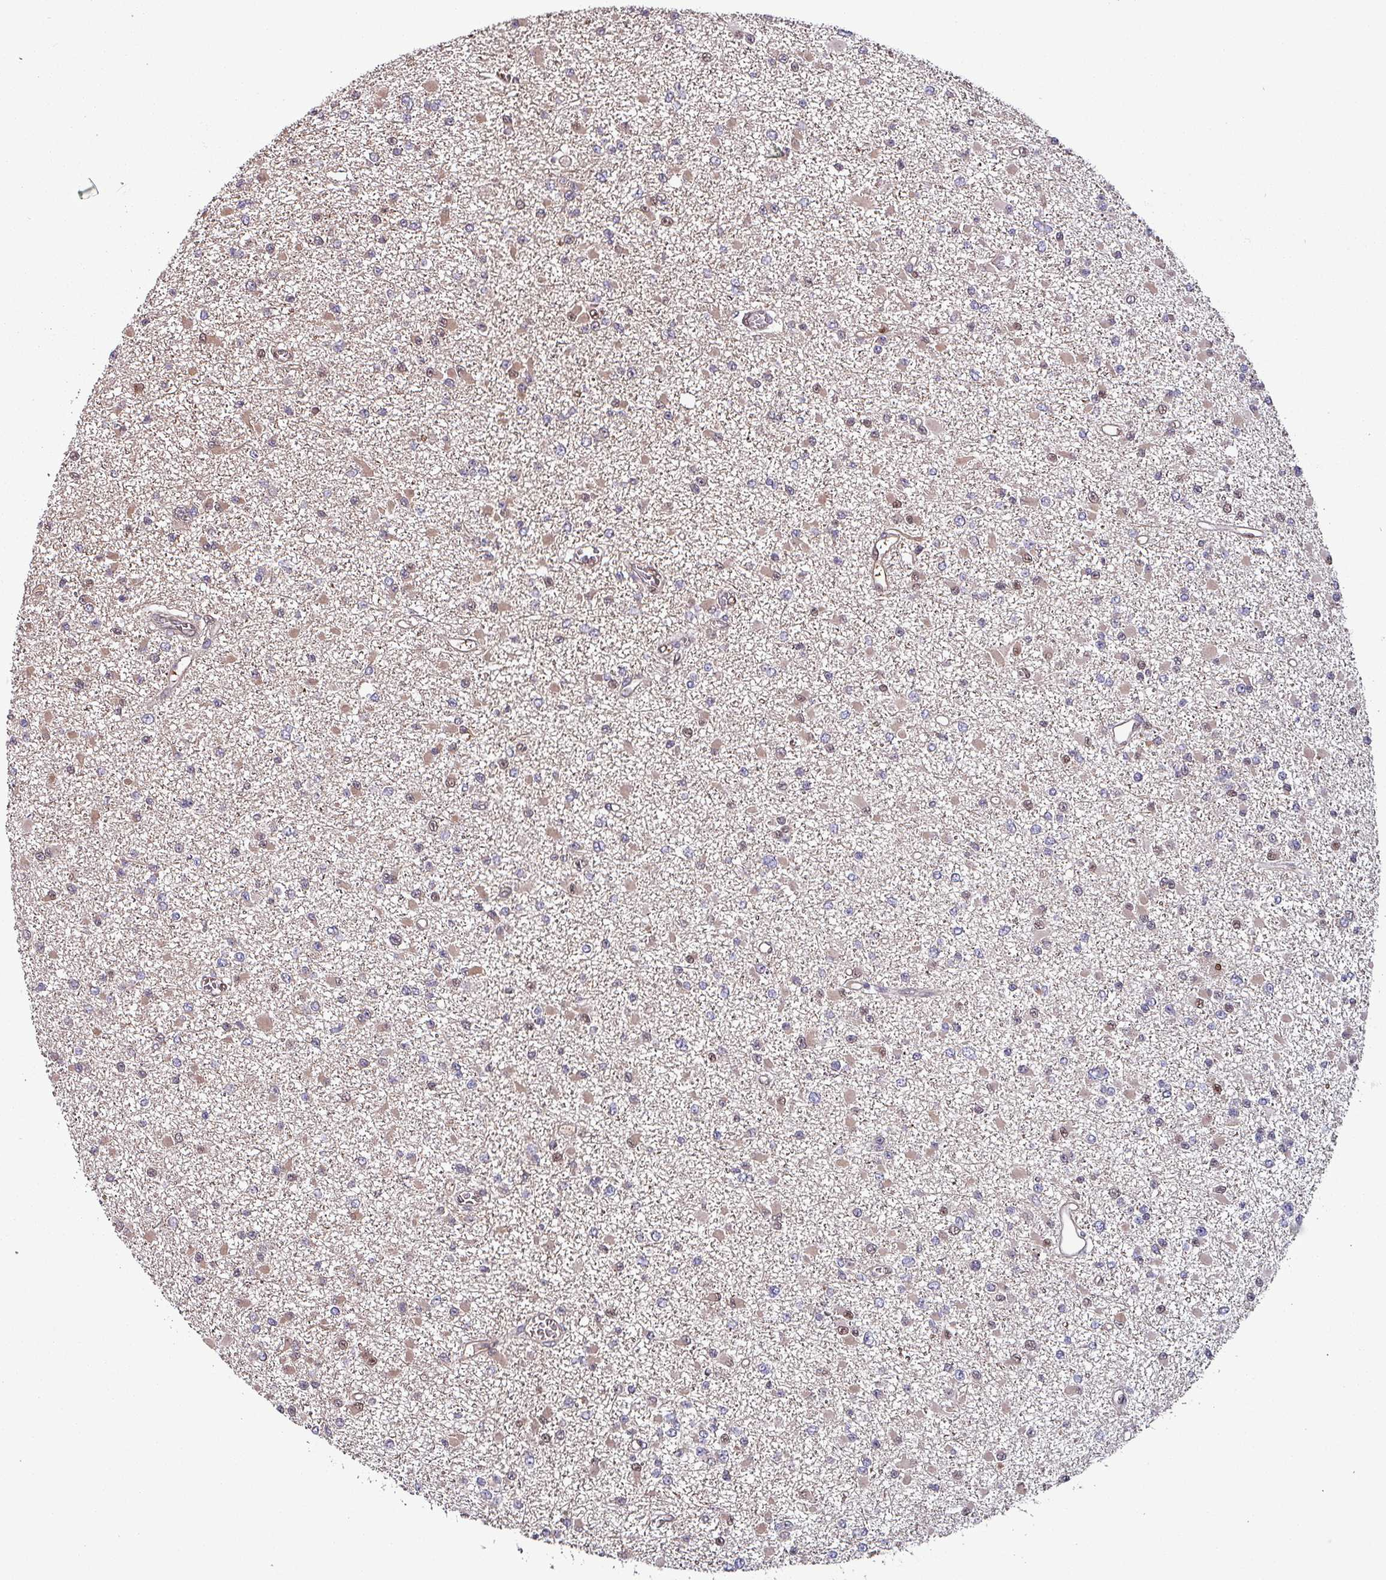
{"staining": {"intensity": "moderate", "quantity": "25%-75%", "location": "cytoplasmic/membranous,nuclear"}, "tissue": "glioma", "cell_type": "Tumor cells", "image_type": "cancer", "snomed": [{"axis": "morphology", "description": "Glioma, malignant, Low grade"}, {"axis": "topography", "description": "Brain"}], "caption": "Tumor cells exhibit medium levels of moderate cytoplasmic/membranous and nuclear expression in approximately 25%-75% of cells in human glioma. The protein is stained brown, and the nuclei are stained in blue (DAB IHC with brightfield microscopy, high magnification).", "gene": "PSMB8", "patient": {"sex": "female", "age": 22}}